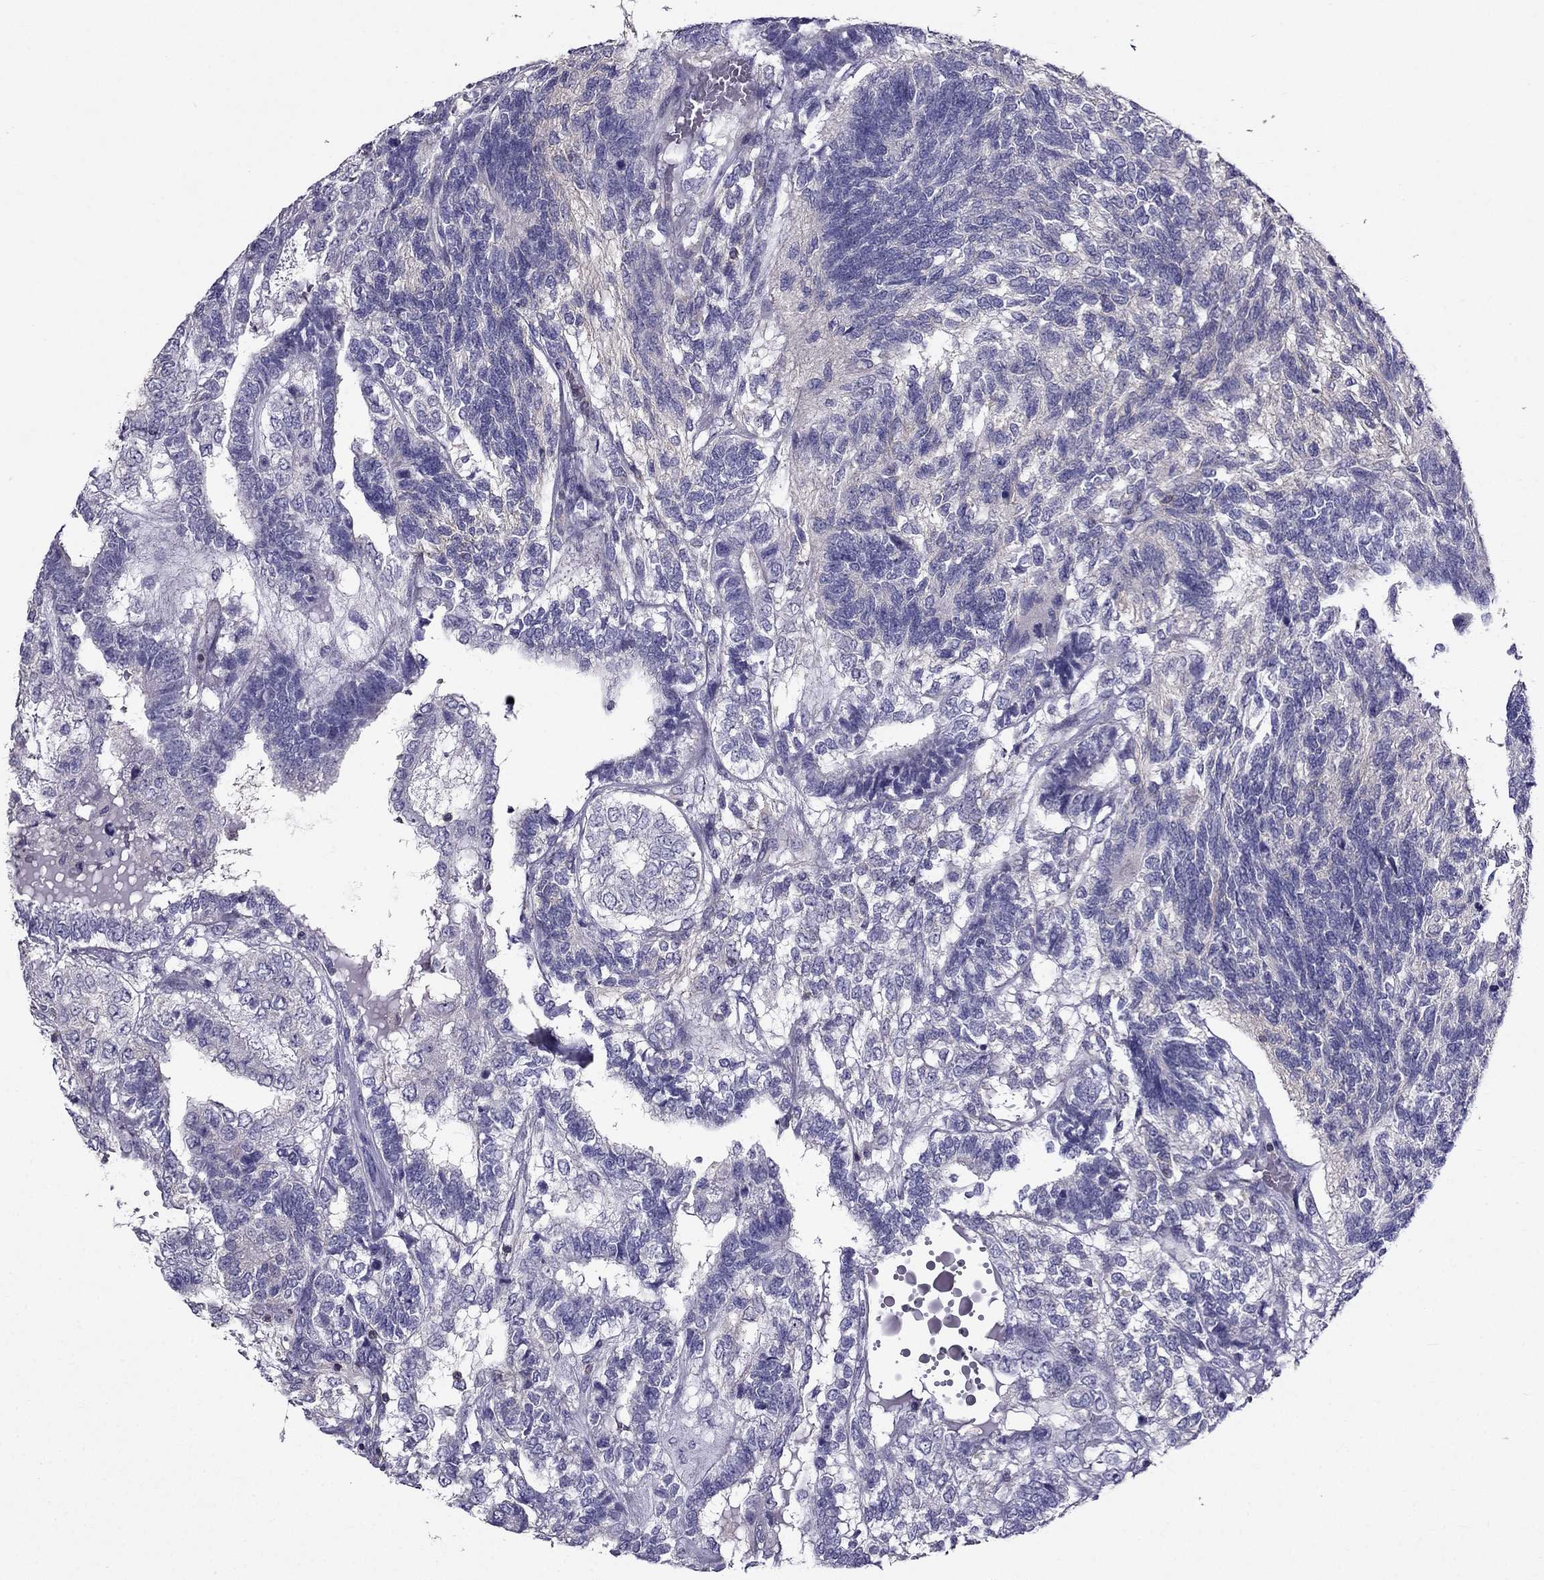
{"staining": {"intensity": "negative", "quantity": "none", "location": "none"}, "tissue": "testis cancer", "cell_type": "Tumor cells", "image_type": "cancer", "snomed": [{"axis": "morphology", "description": "Seminoma, NOS"}, {"axis": "morphology", "description": "Carcinoma, Embryonal, NOS"}, {"axis": "topography", "description": "Testis"}], "caption": "Immunohistochemistry image of human testis embryonal carcinoma stained for a protein (brown), which exhibits no expression in tumor cells.", "gene": "AAK1", "patient": {"sex": "male", "age": 41}}